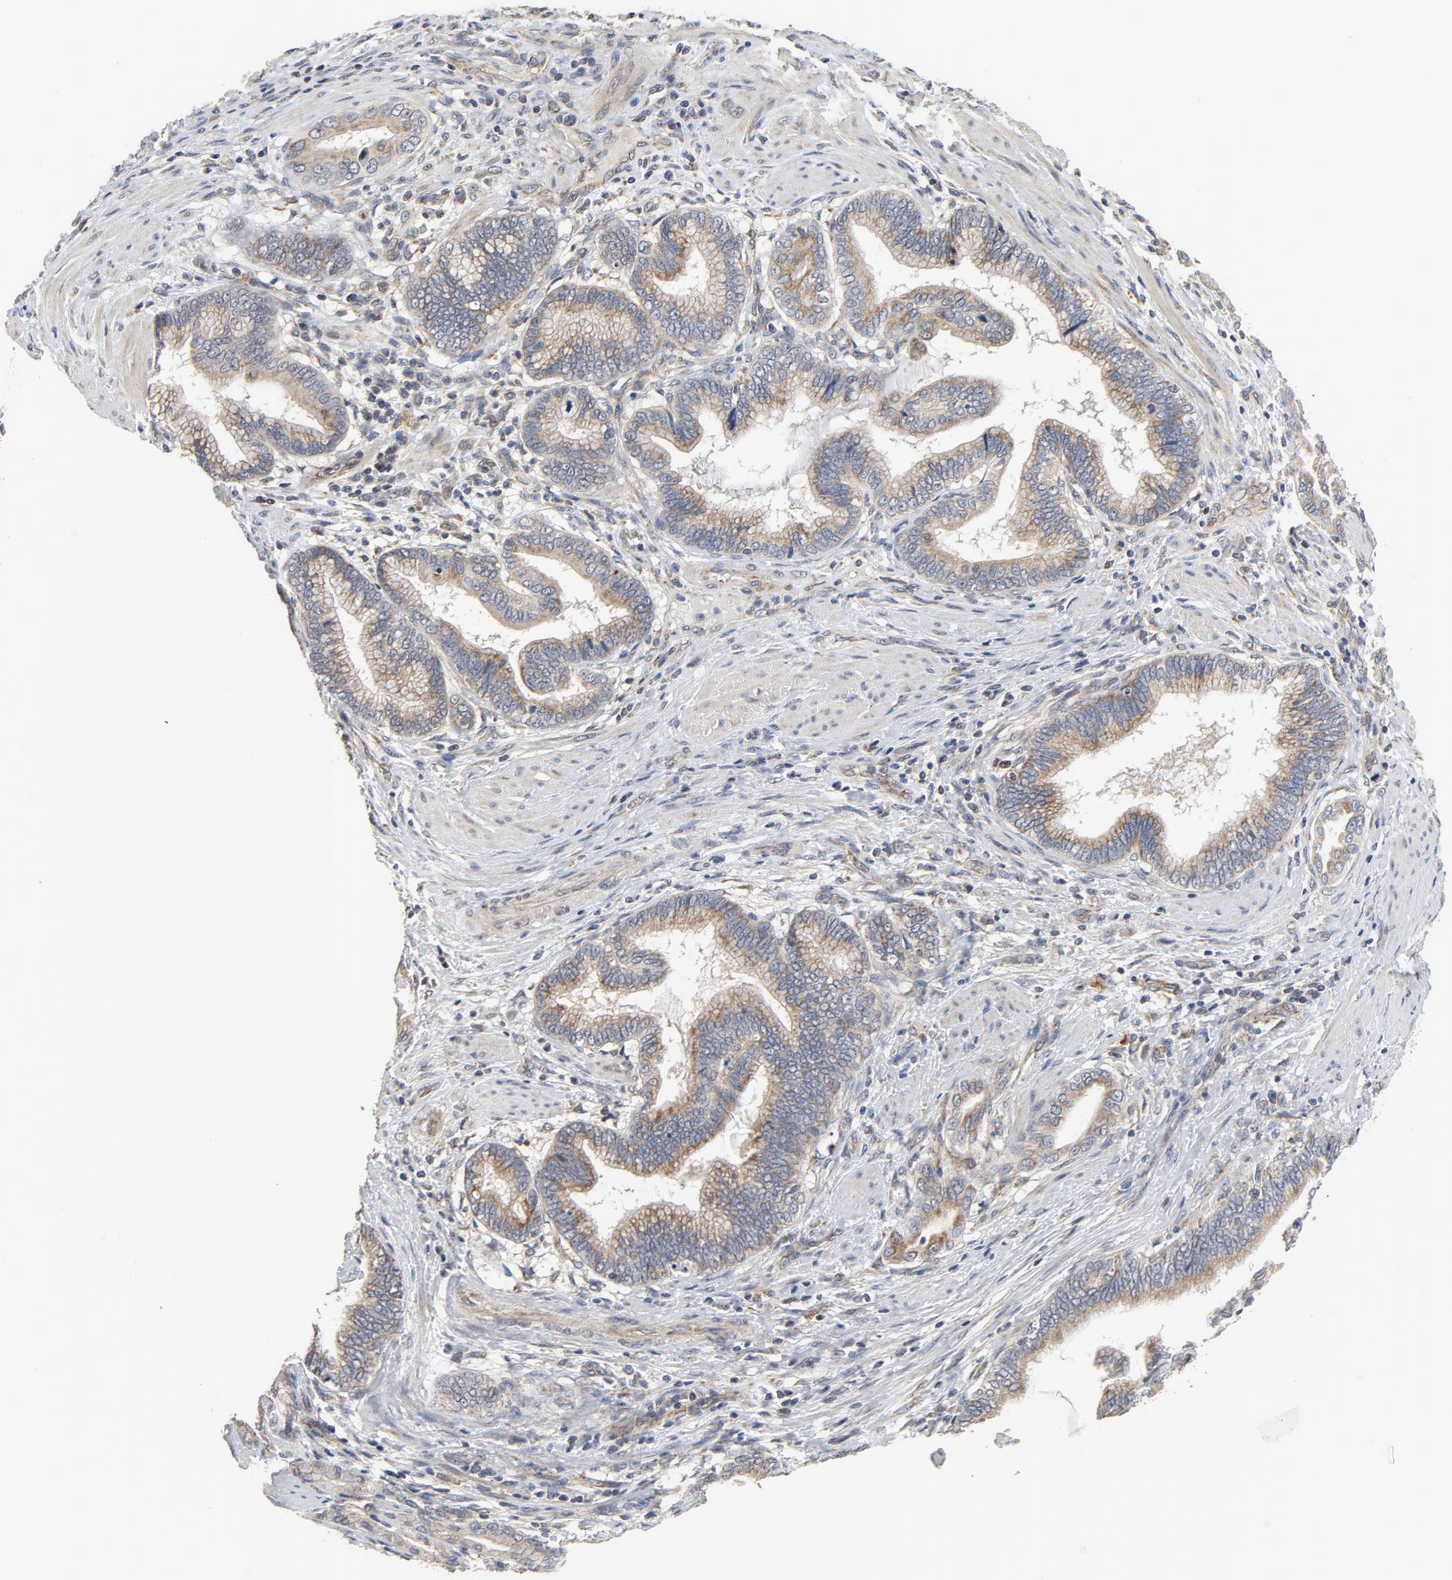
{"staining": {"intensity": "moderate", "quantity": ">75%", "location": "nuclear"}, "tissue": "pancreatic cancer", "cell_type": "Tumor cells", "image_type": "cancer", "snomed": [{"axis": "morphology", "description": "Adenocarcinoma, NOS"}, {"axis": "topography", "description": "Pancreas"}], "caption": "IHC histopathology image of neoplastic tissue: human pancreatic cancer (adenocarcinoma) stained using immunohistochemistry (IHC) demonstrates medium levels of moderate protein expression localized specifically in the nuclear of tumor cells, appearing as a nuclear brown color.", "gene": "C14orf119", "patient": {"sex": "female", "age": 64}}